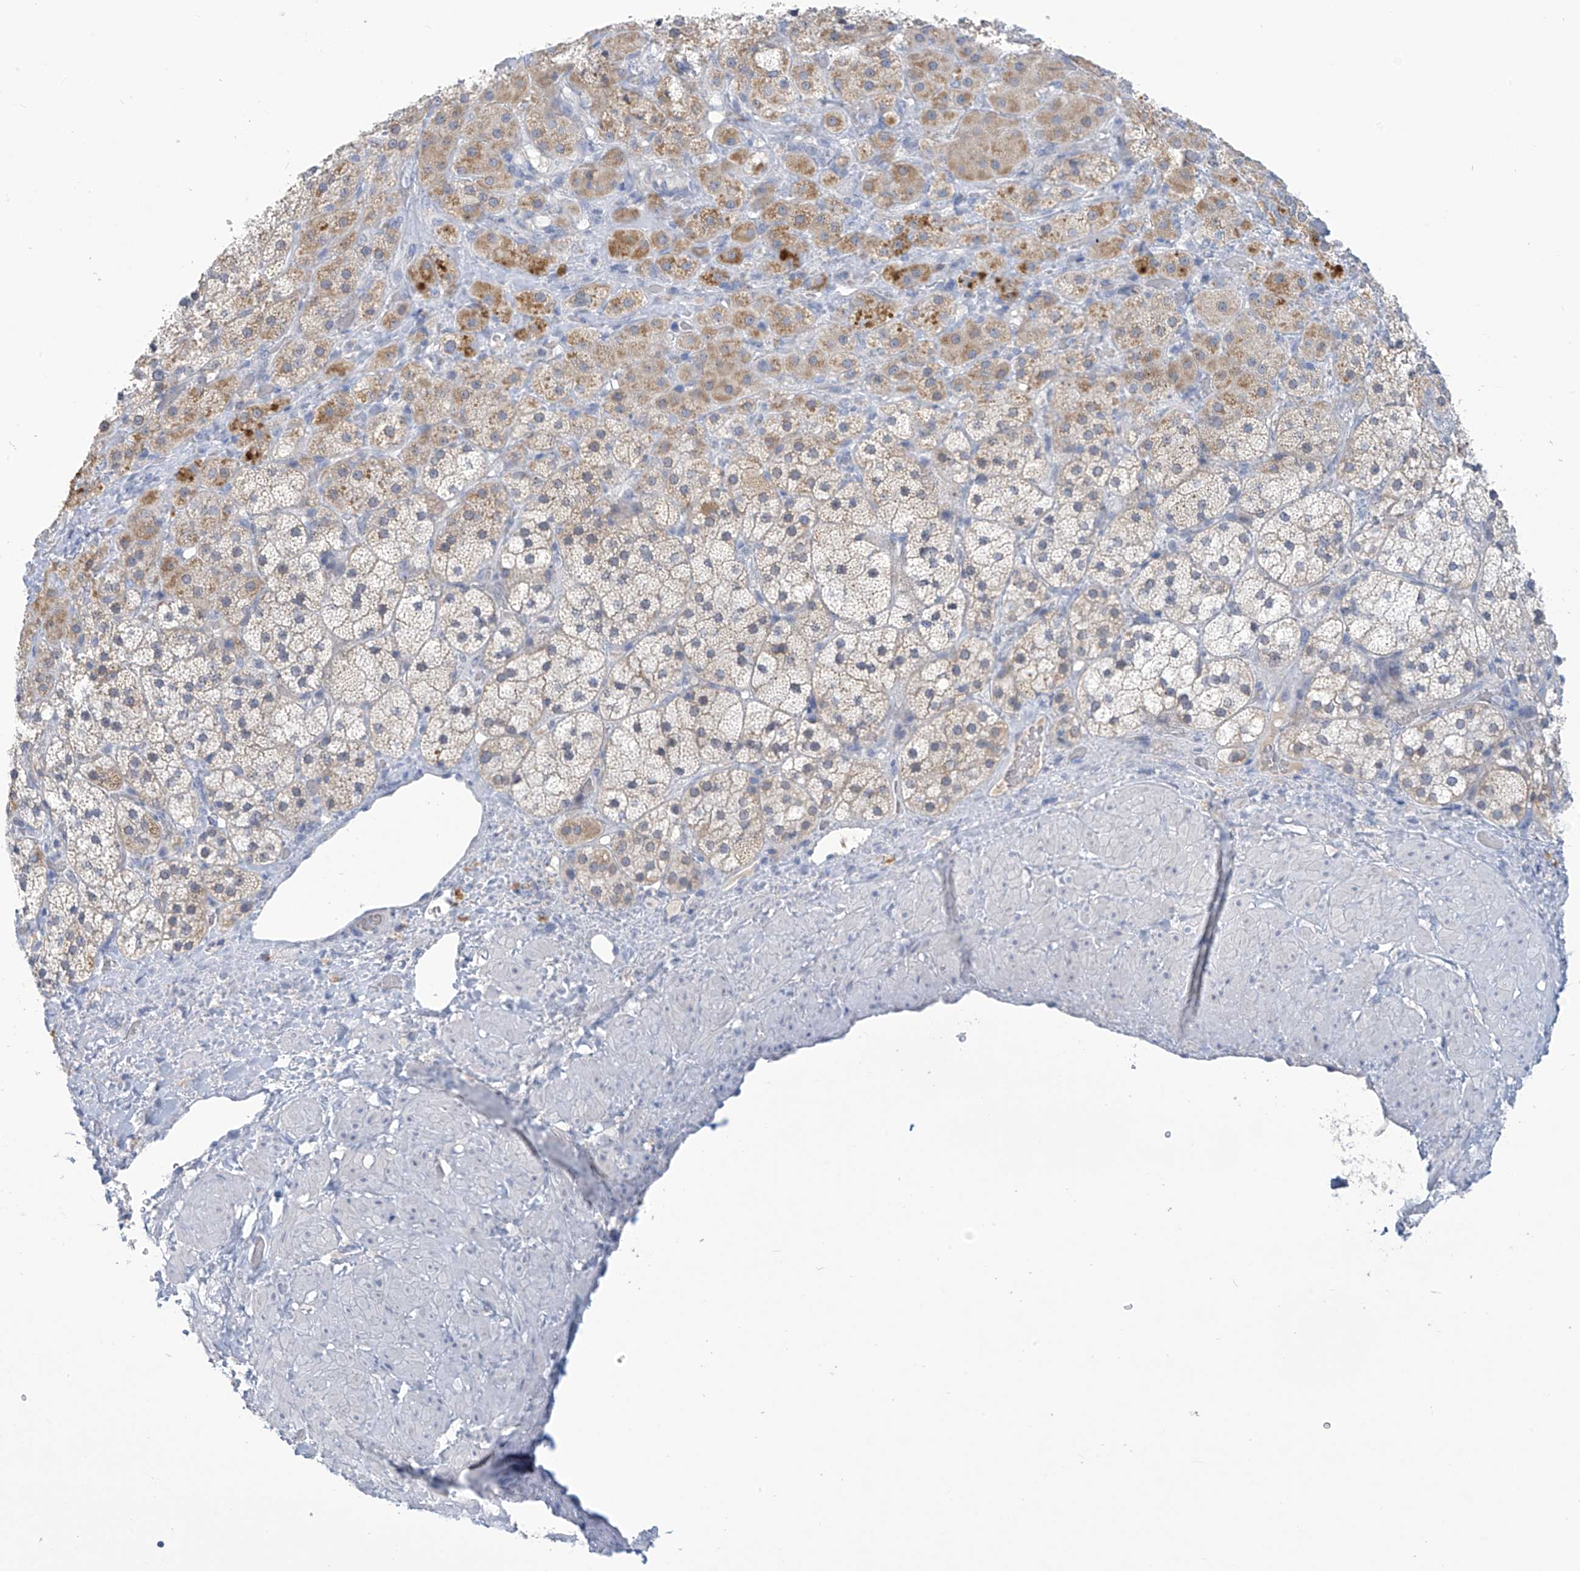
{"staining": {"intensity": "moderate", "quantity": "<25%", "location": "cytoplasmic/membranous"}, "tissue": "adrenal gland", "cell_type": "Glandular cells", "image_type": "normal", "snomed": [{"axis": "morphology", "description": "Normal tissue, NOS"}, {"axis": "topography", "description": "Adrenal gland"}], "caption": "Immunohistochemical staining of unremarkable adrenal gland shows <25% levels of moderate cytoplasmic/membranous protein positivity in about <25% of glandular cells. The staining was performed using DAB (3,3'-diaminobenzidine) to visualize the protein expression in brown, while the nuclei were stained in blue with hematoxylin (Magnification: 20x).", "gene": "IBA57", "patient": {"sex": "male", "age": 57}}